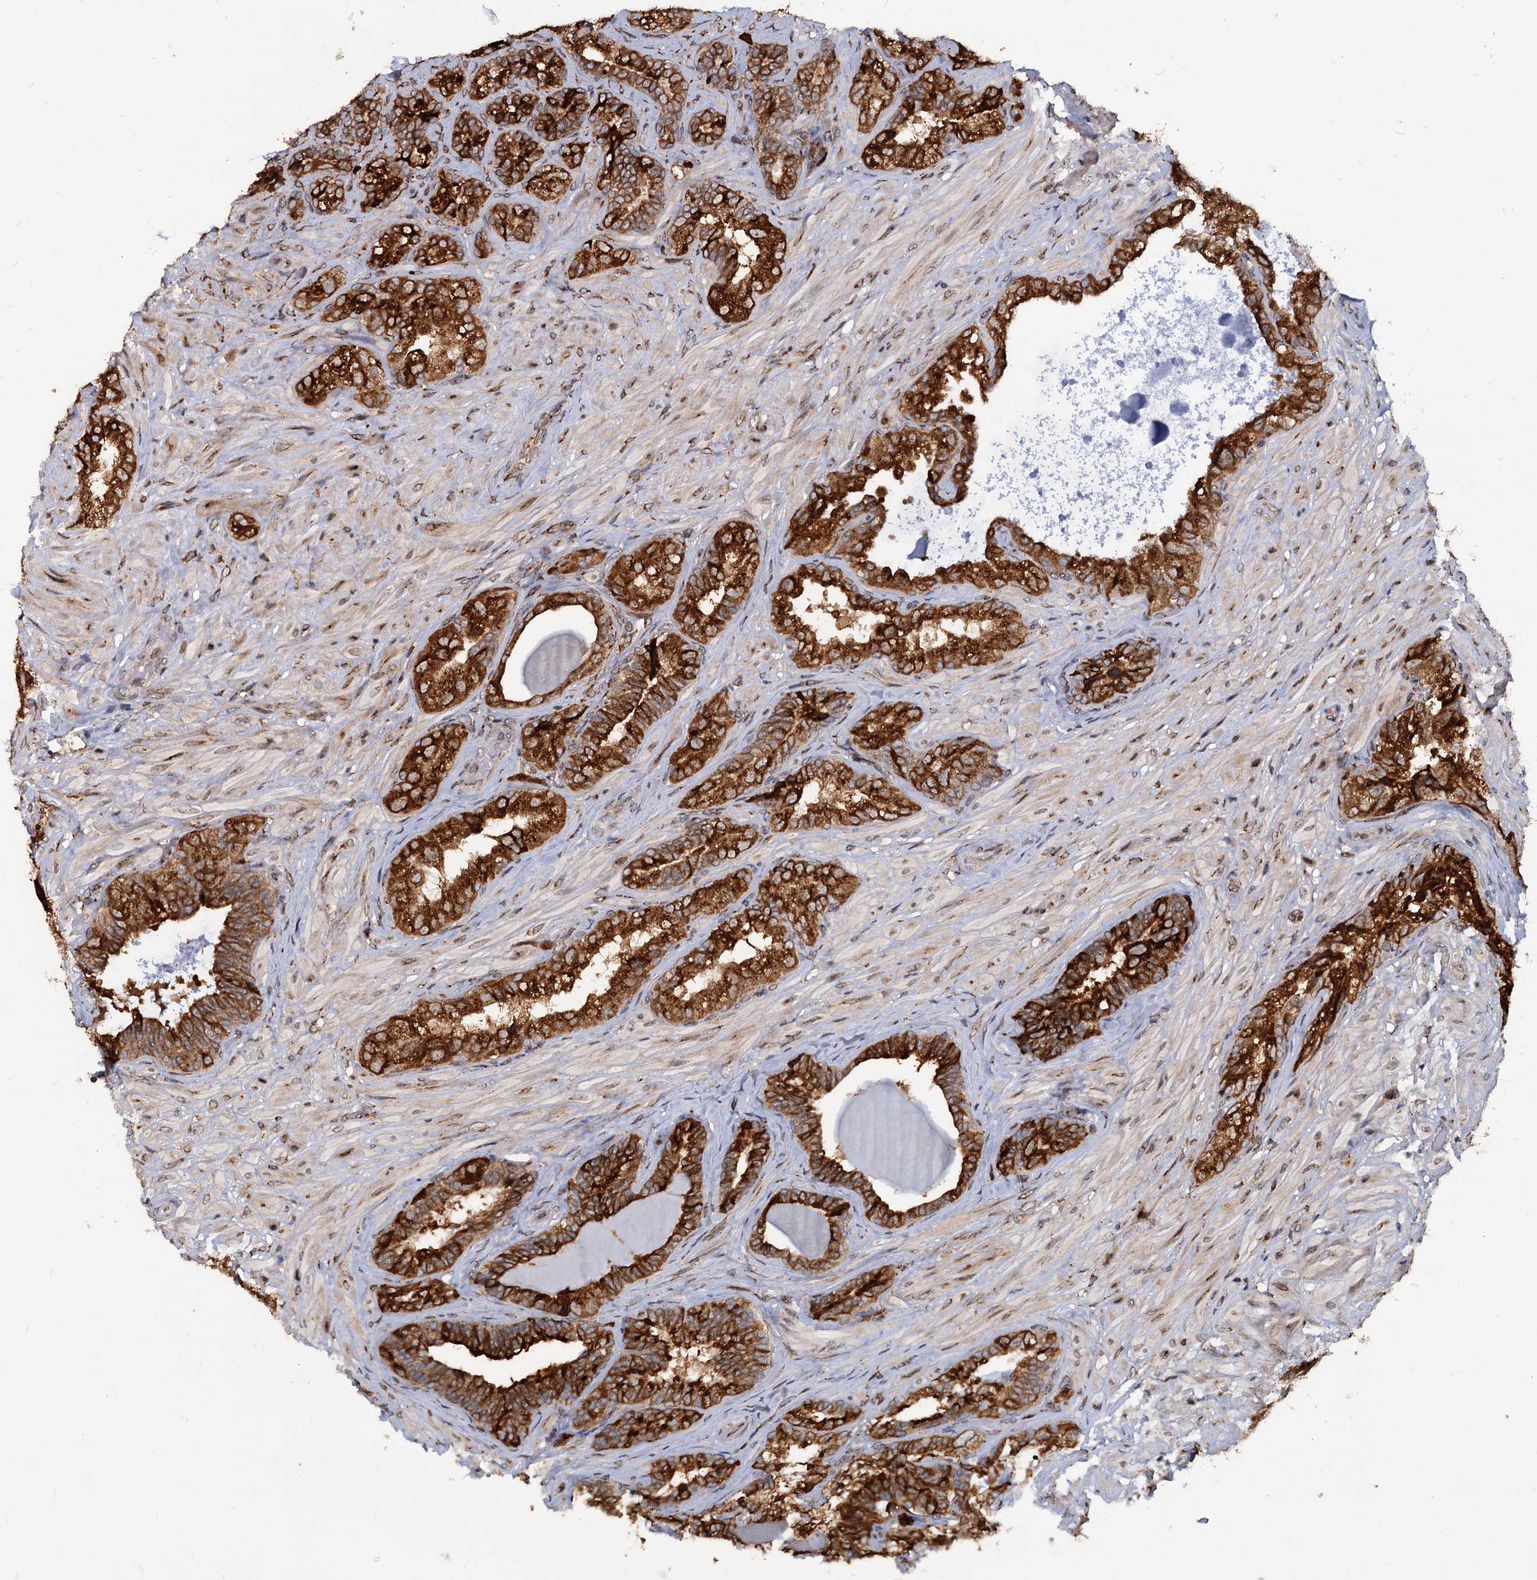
{"staining": {"intensity": "strong", "quantity": ">75%", "location": "cytoplasmic/membranous"}, "tissue": "seminal vesicle", "cell_type": "Glandular cells", "image_type": "normal", "snomed": [{"axis": "morphology", "description": "Normal tissue, NOS"}, {"axis": "topography", "description": "Prostate and seminal vesicle, NOS"}, {"axis": "topography", "description": "Prostate"}, {"axis": "topography", "description": "Seminal veicle"}], "caption": "Normal seminal vesicle shows strong cytoplasmic/membranous staining in about >75% of glandular cells Nuclei are stained in blue..", "gene": "SAAL1", "patient": {"sex": "male", "age": 67}}